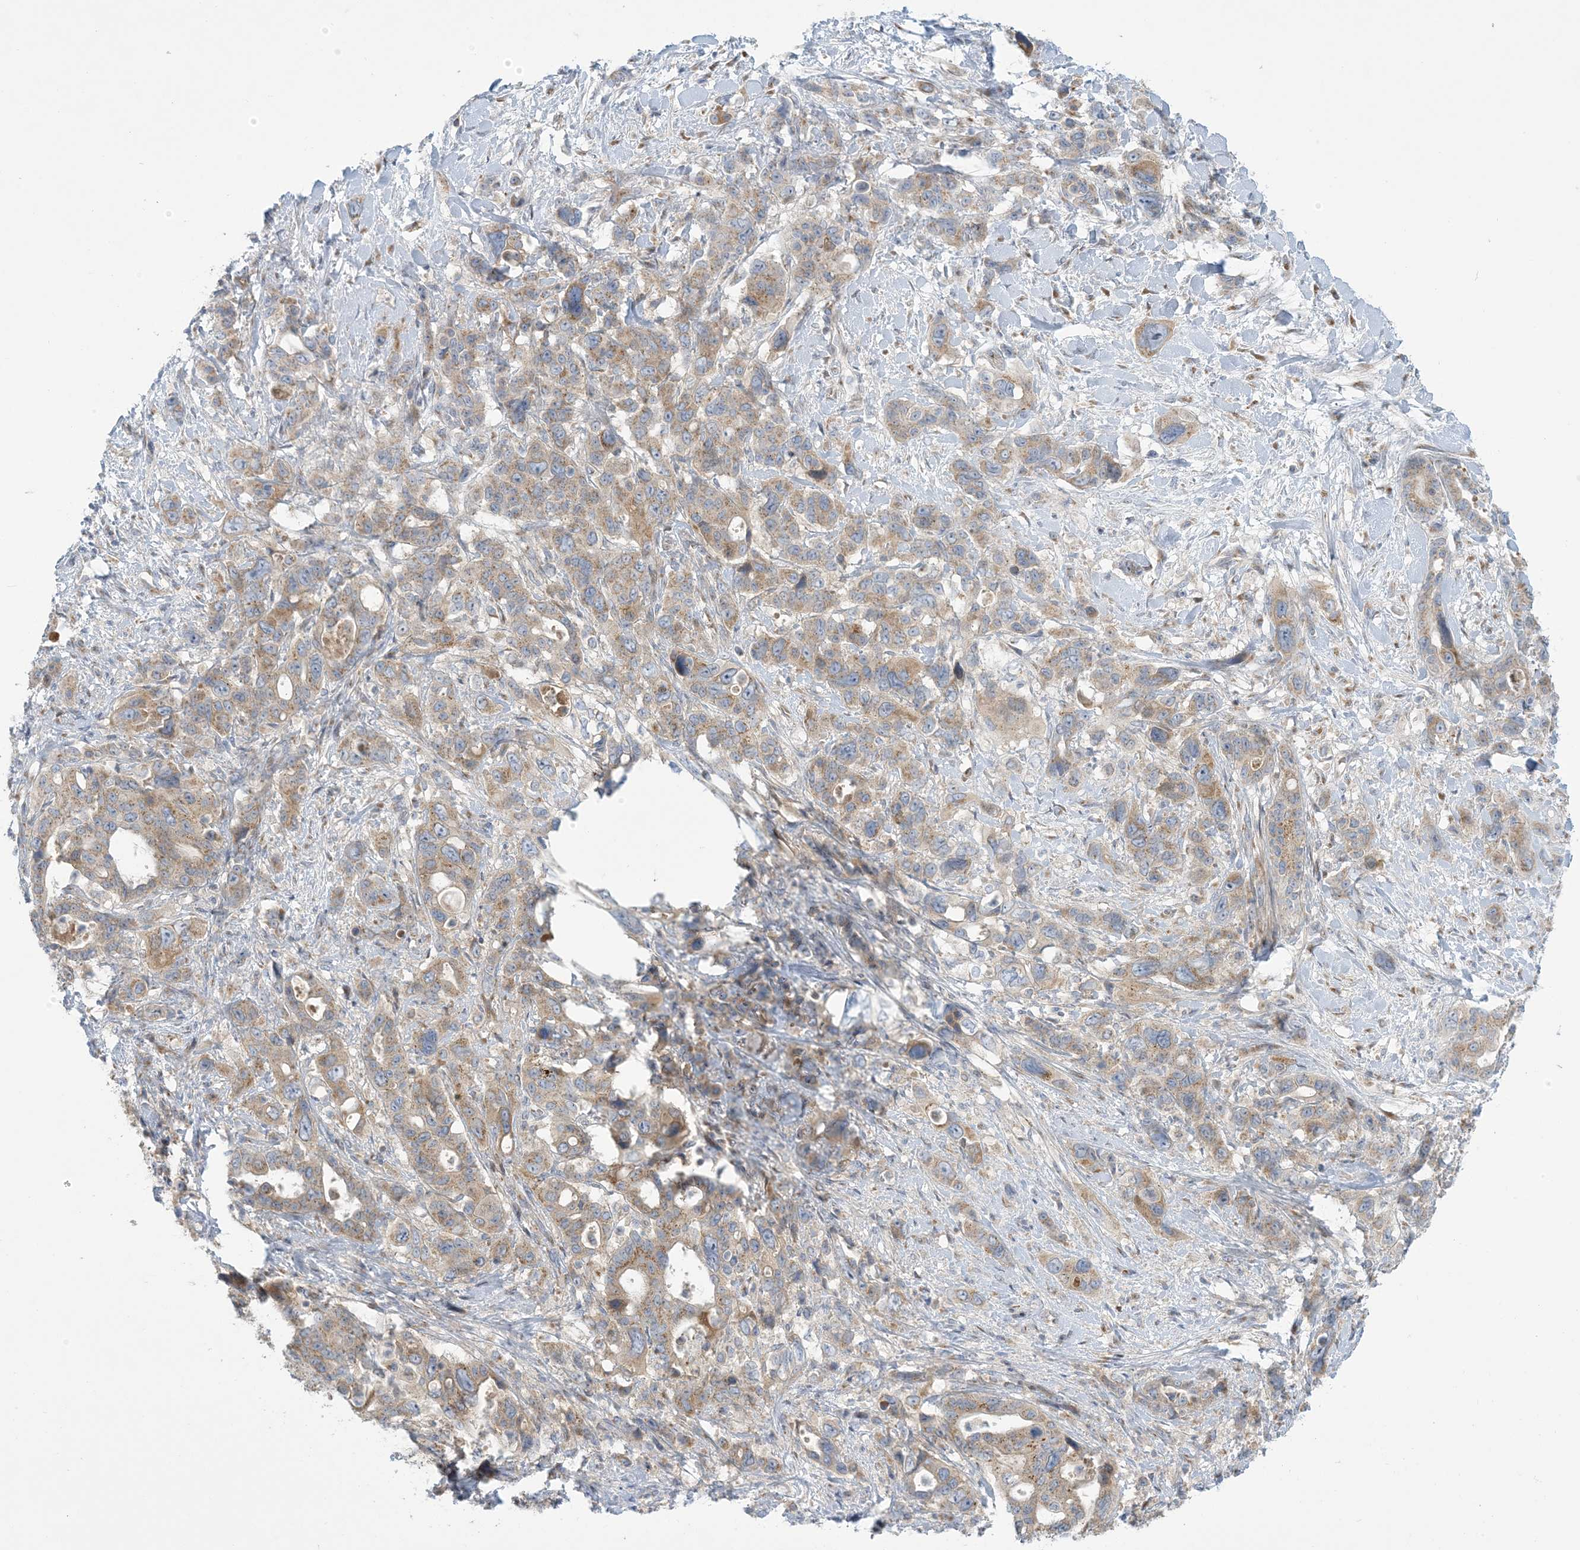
{"staining": {"intensity": "moderate", "quantity": ">75%", "location": "cytoplasmic/membranous"}, "tissue": "pancreatic cancer", "cell_type": "Tumor cells", "image_type": "cancer", "snomed": [{"axis": "morphology", "description": "Adenocarcinoma, NOS"}, {"axis": "topography", "description": "Pancreas"}], "caption": "Protein expression analysis of adenocarcinoma (pancreatic) demonstrates moderate cytoplasmic/membranous positivity in approximately >75% of tumor cells. The staining was performed using DAB to visualize the protein expression in brown, while the nuclei were stained in blue with hematoxylin (Magnification: 20x).", "gene": "AFTPH", "patient": {"sex": "male", "age": 46}}